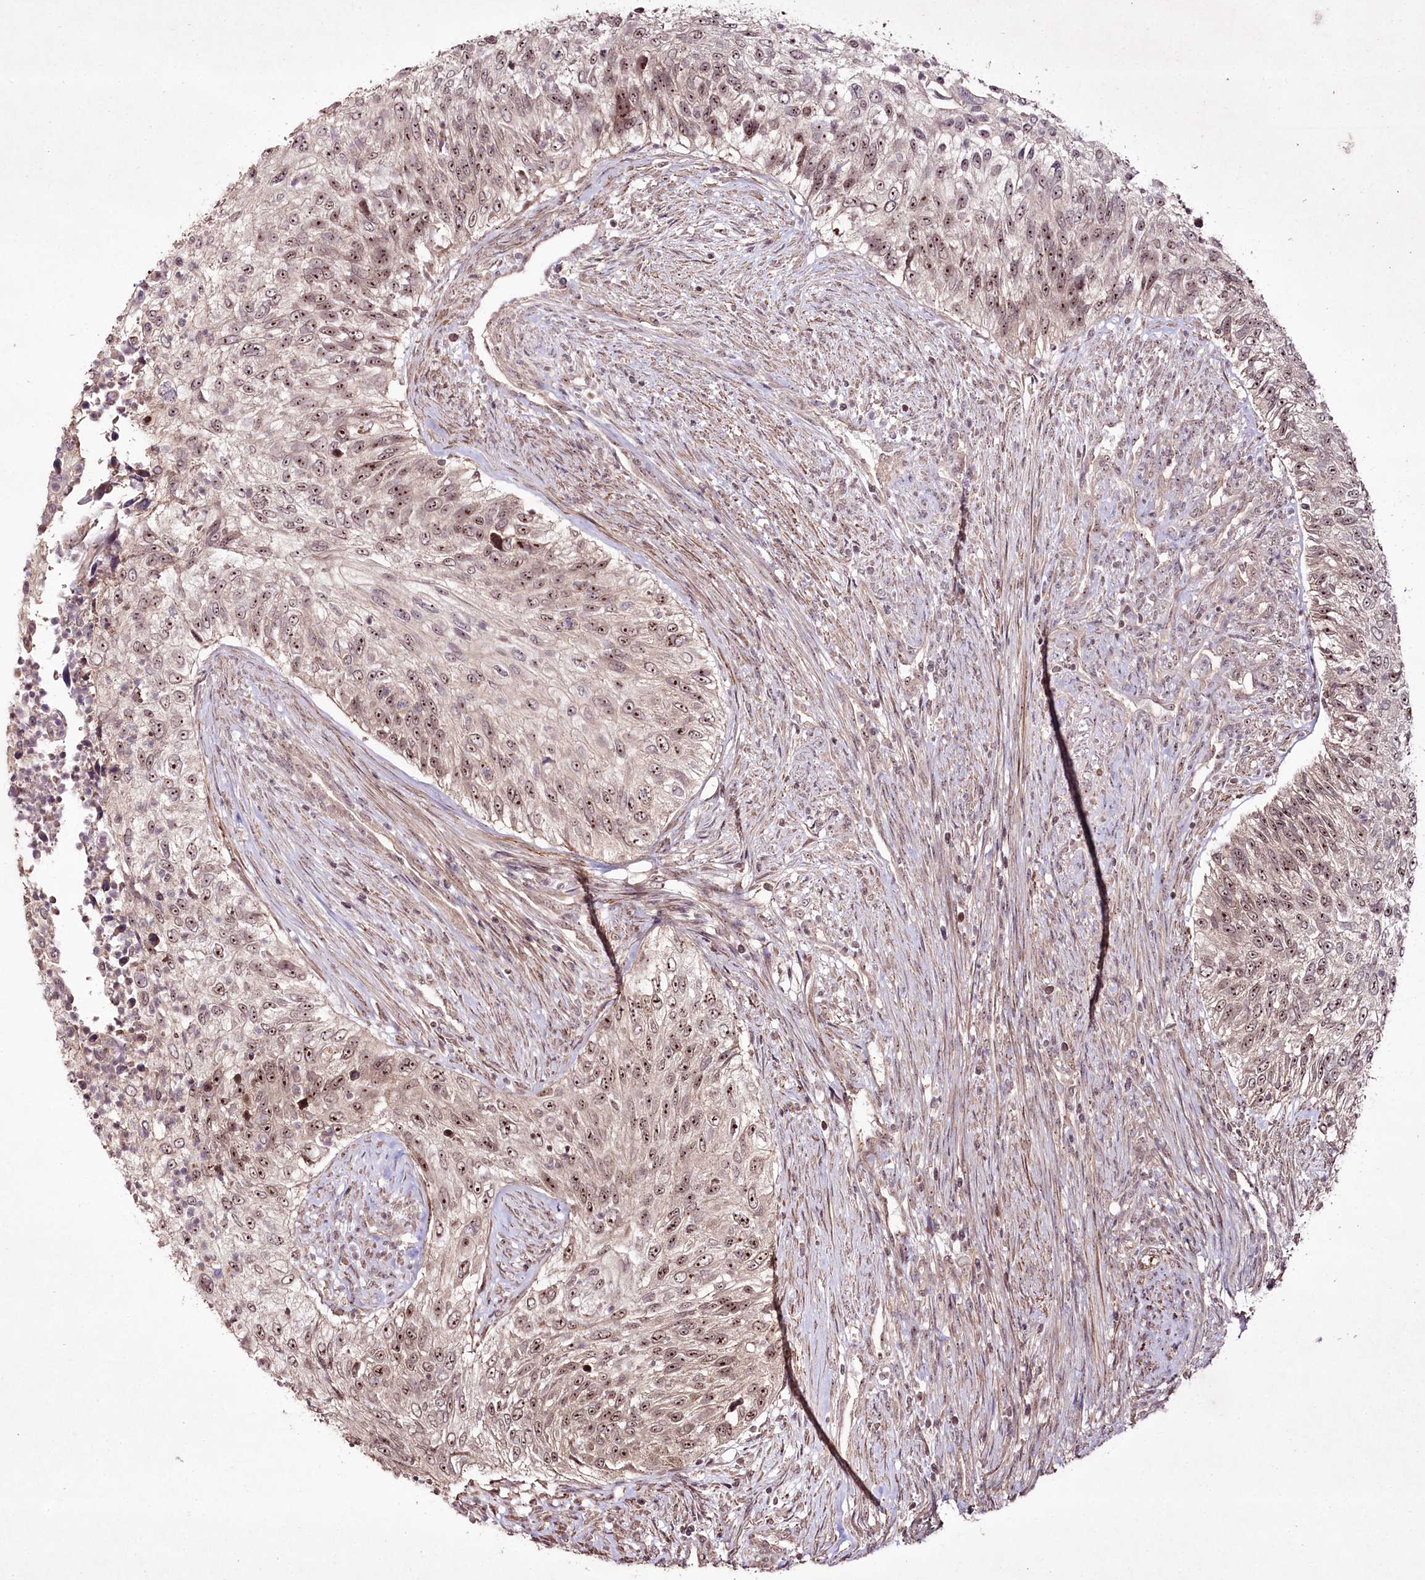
{"staining": {"intensity": "moderate", "quantity": ">75%", "location": "nuclear"}, "tissue": "urothelial cancer", "cell_type": "Tumor cells", "image_type": "cancer", "snomed": [{"axis": "morphology", "description": "Urothelial carcinoma, High grade"}, {"axis": "topography", "description": "Urinary bladder"}], "caption": "An immunohistochemistry (IHC) histopathology image of tumor tissue is shown. Protein staining in brown shows moderate nuclear positivity in urothelial cancer within tumor cells. The staining is performed using DAB brown chromogen to label protein expression. The nuclei are counter-stained blue using hematoxylin.", "gene": "CCDC59", "patient": {"sex": "female", "age": 60}}